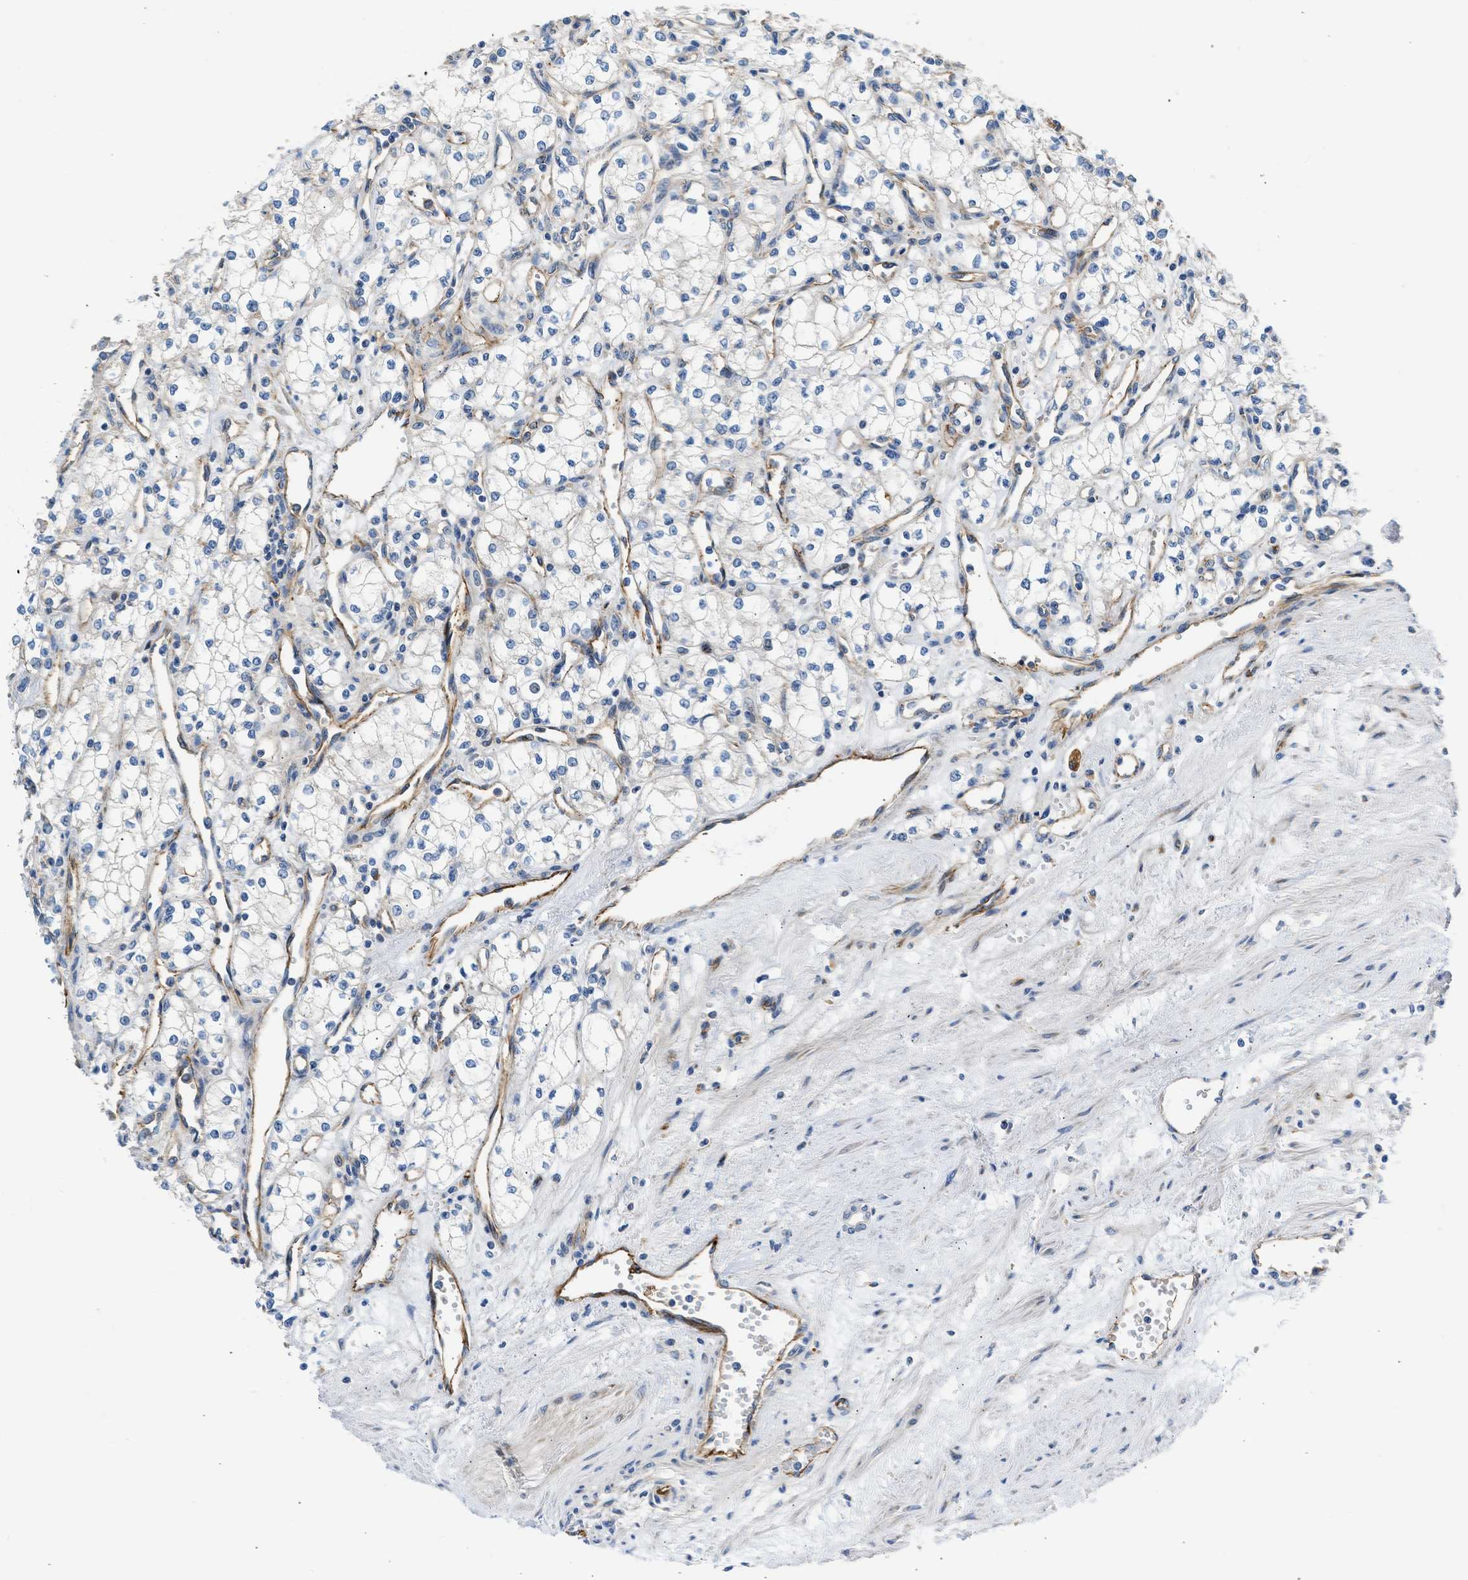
{"staining": {"intensity": "negative", "quantity": "none", "location": "none"}, "tissue": "renal cancer", "cell_type": "Tumor cells", "image_type": "cancer", "snomed": [{"axis": "morphology", "description": "Adenocarcinoma, NOS"}, {"axis": "topography", "description": "Kidney"}], "caption": "Immunohistochemical staining of adenocarcinoma (renal) shows no significant staining in tumor cells. (DAB (3,3'-diaminobenzidine) IHC visualized using brightfield microscopy, high magnification).", "gene": "ULK4", "patient": {"sex": "male", "age": 59}}